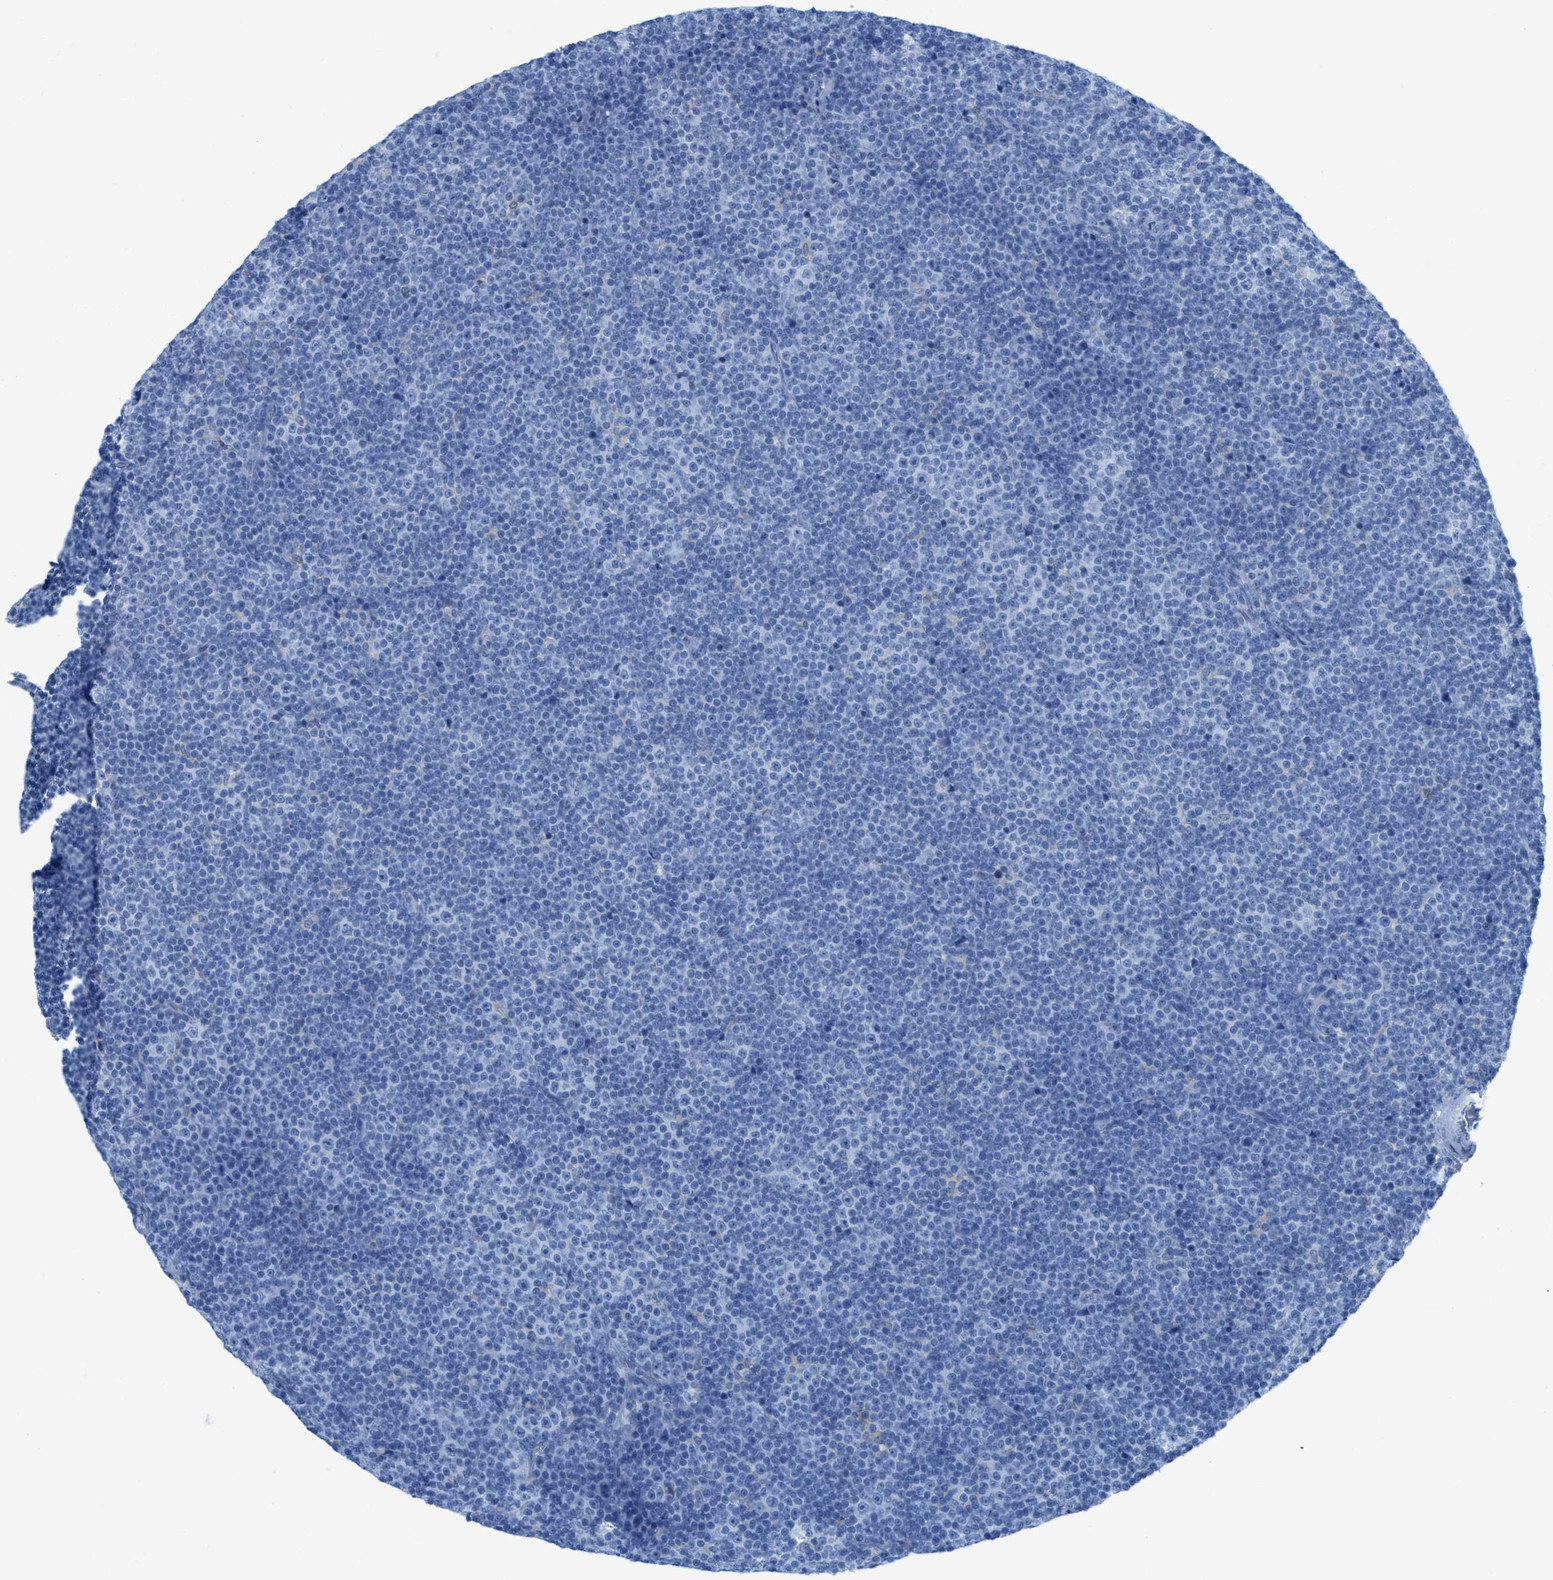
{"staining": {"intensity": "negative", "quantity": "none", "location": "none"}, "tissue": "lymphoma", "cell_type": "Tumor cells", "image_type": "cancer", "snomed": [{"axis": "morphology", "description": "Malignant lymphoma, non-Hodgkin's type, Low grade"}, {"axis": "topography", "description": "Lymph node"}], "caption": "Tumor cells show no significant positivity in lymphoma.", "gene": "ASGR1", "patient": {"sex": "female", "age": 67}}